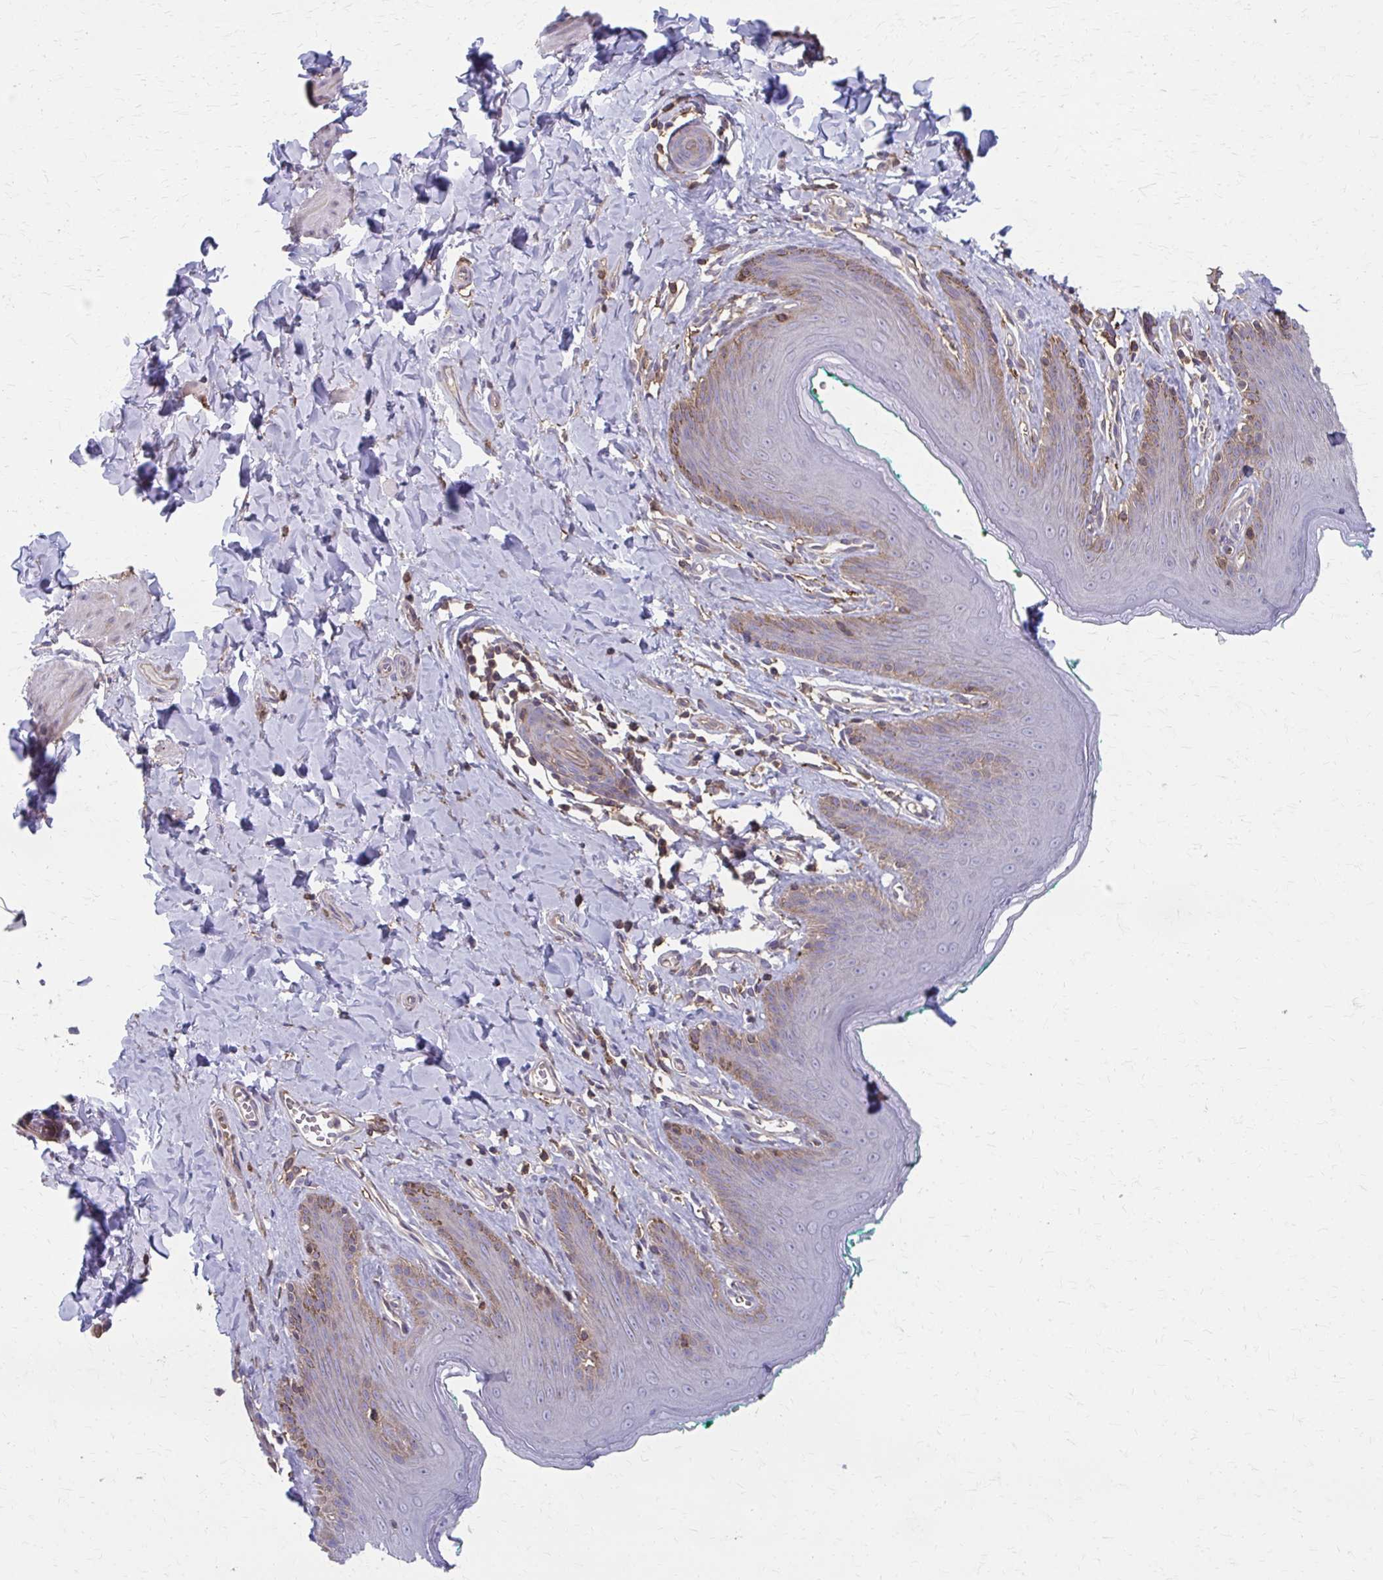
{"staining": {"intensity": "weak", "quantity": "<25%", "location": "cytoplasmic/membranous"}, "tissue": "skin", "cell_type": "Epidermal cells", "image_type": "normal", "snomed": [{"axis": "morphology", "description": "Normal tissue, NOS"}, {"axis": "topography", "description": "Vulva"}, {"axis": "topography", "description": "Peripheral nerve tissue"}], "caption": "Immunohistochemistry photomicrograph of benign skin stained for a protein (brown), which demonstrates no staining in epidermal cells. The staining is performed using DAB brown chromogen with nuclei counter-stained in using hematoxylin.", "gene": "MMP14", "patient": {"sex": "female", "age": 66}}